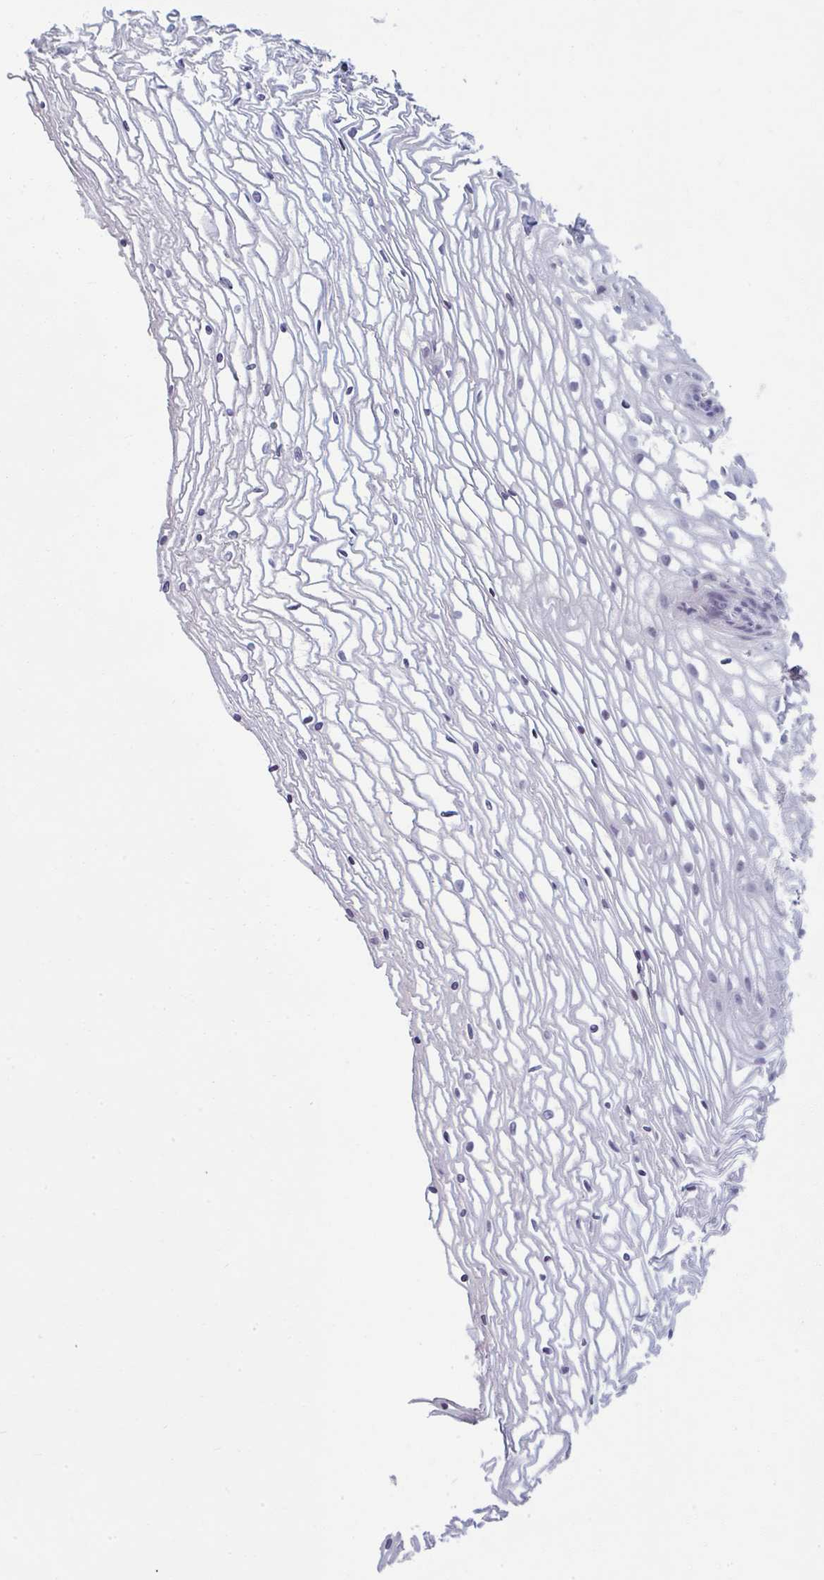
{"staining": {"intensity": "negative", "quantity": "none", "location": "none"}, "tissue": "cervix", "cell_type": "Glandular cells", "image_type": "normal", "snomed": [{"axis": "morphology", "description": "Normal tissue, NOS"}, {"axis": "topography", "description": "Cervix"}], "caption": "DAB (3,3'-diaminobenzidine) immunohistochemical staining of normal human cervix exhibits no significant positivity in glandular cells. (DAB (3,3'-diaminobenzidine) immunohistochemistry visualized using brightfield microscopy, high magnification).", "gene": "PPFIA4", "patient": {"sex": "female", "age": 36}}